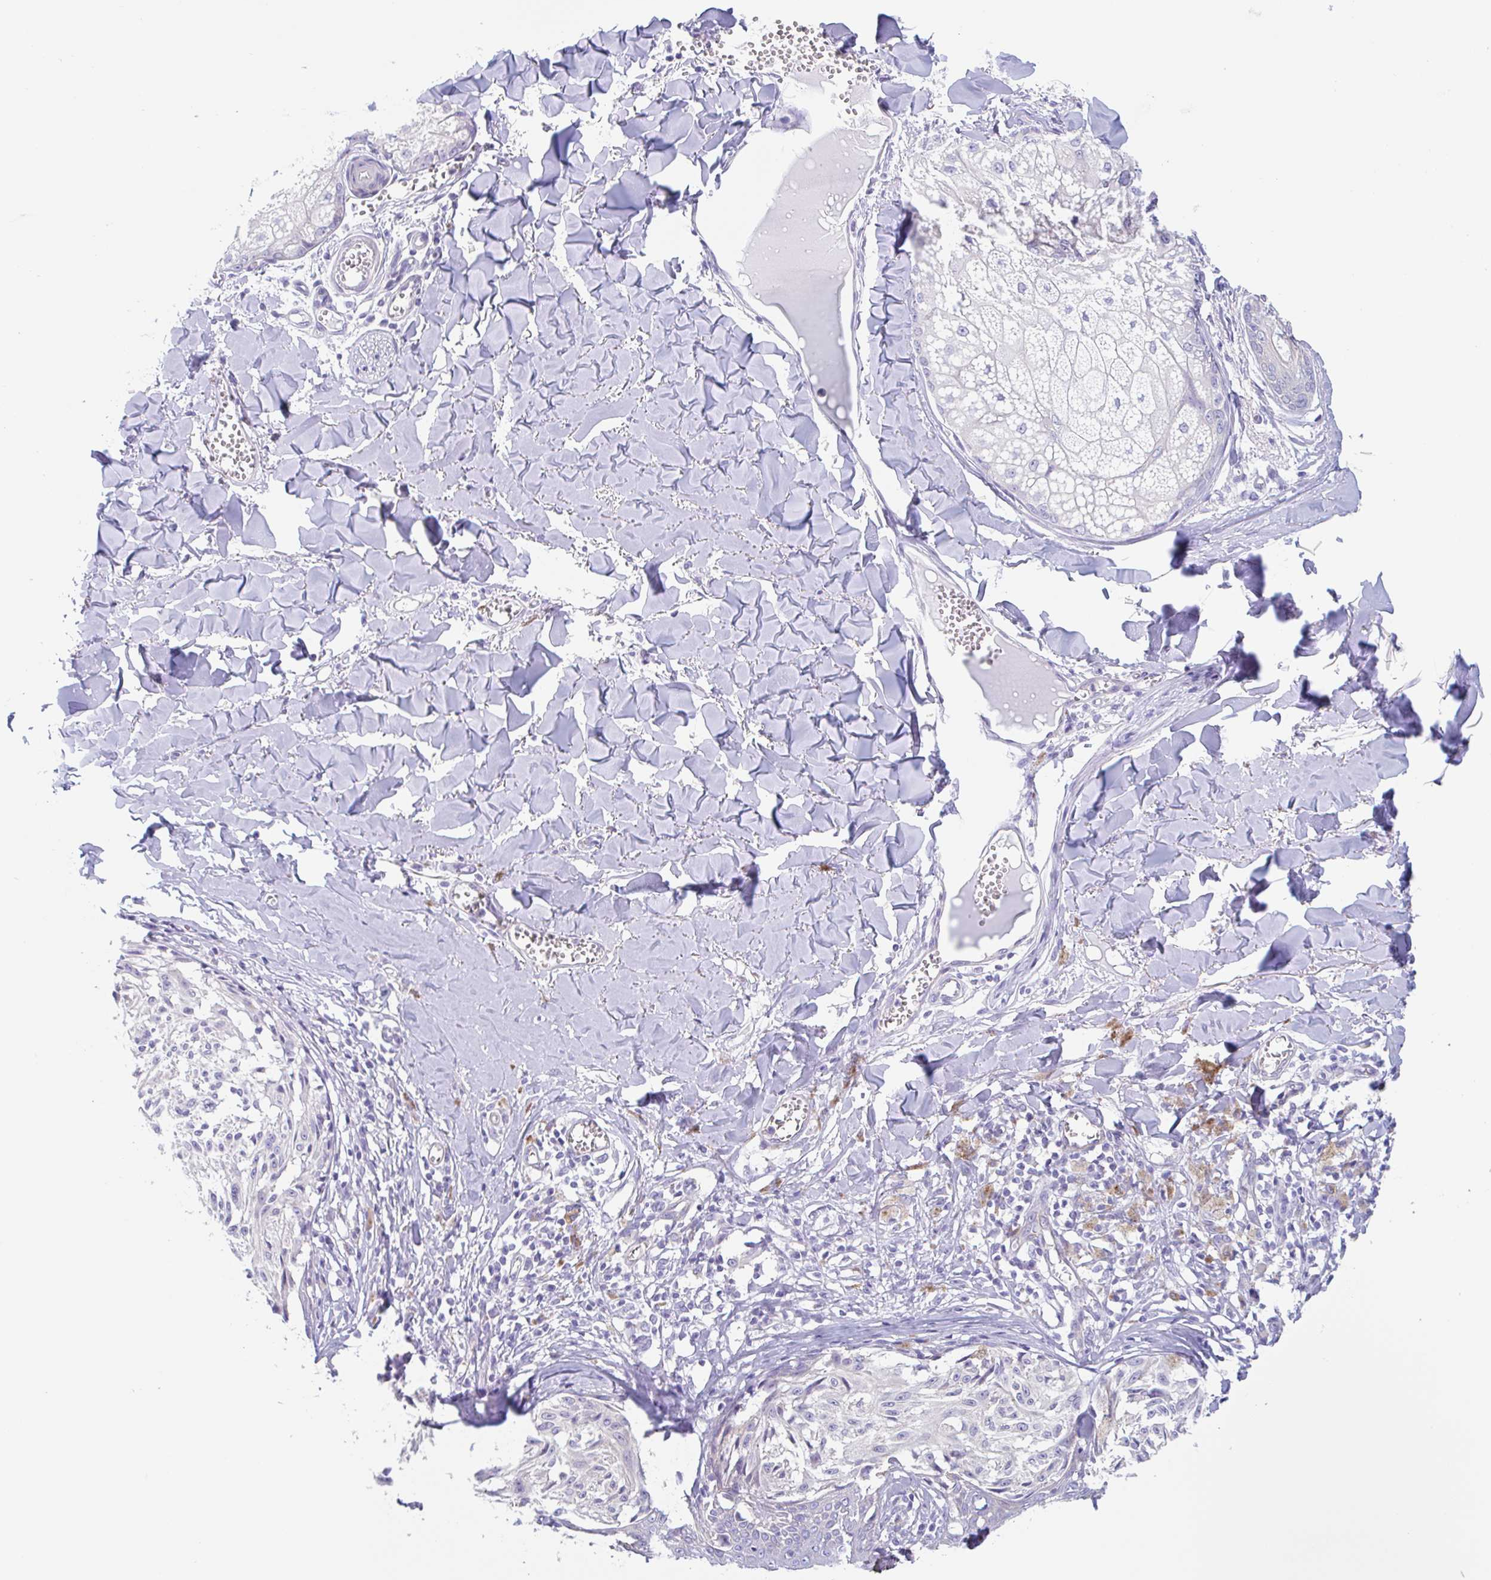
{"staining": {"intensity": "negative", "quantity": "none", "location": "none"}, "tissue": "melanoma", "cell_type": "Tumor cells", "image_type": "cancer", "snomed": [{"axis": "morphology", "description": "Malignant melanoma, NOS"}, {"axis": "topography", "description": "Skin"}], "caption": "Tumor cells show no significant protein staining in malignant melanoma.", "gene": "LENG9", "patient": {"sex": "female", "age": 43}}